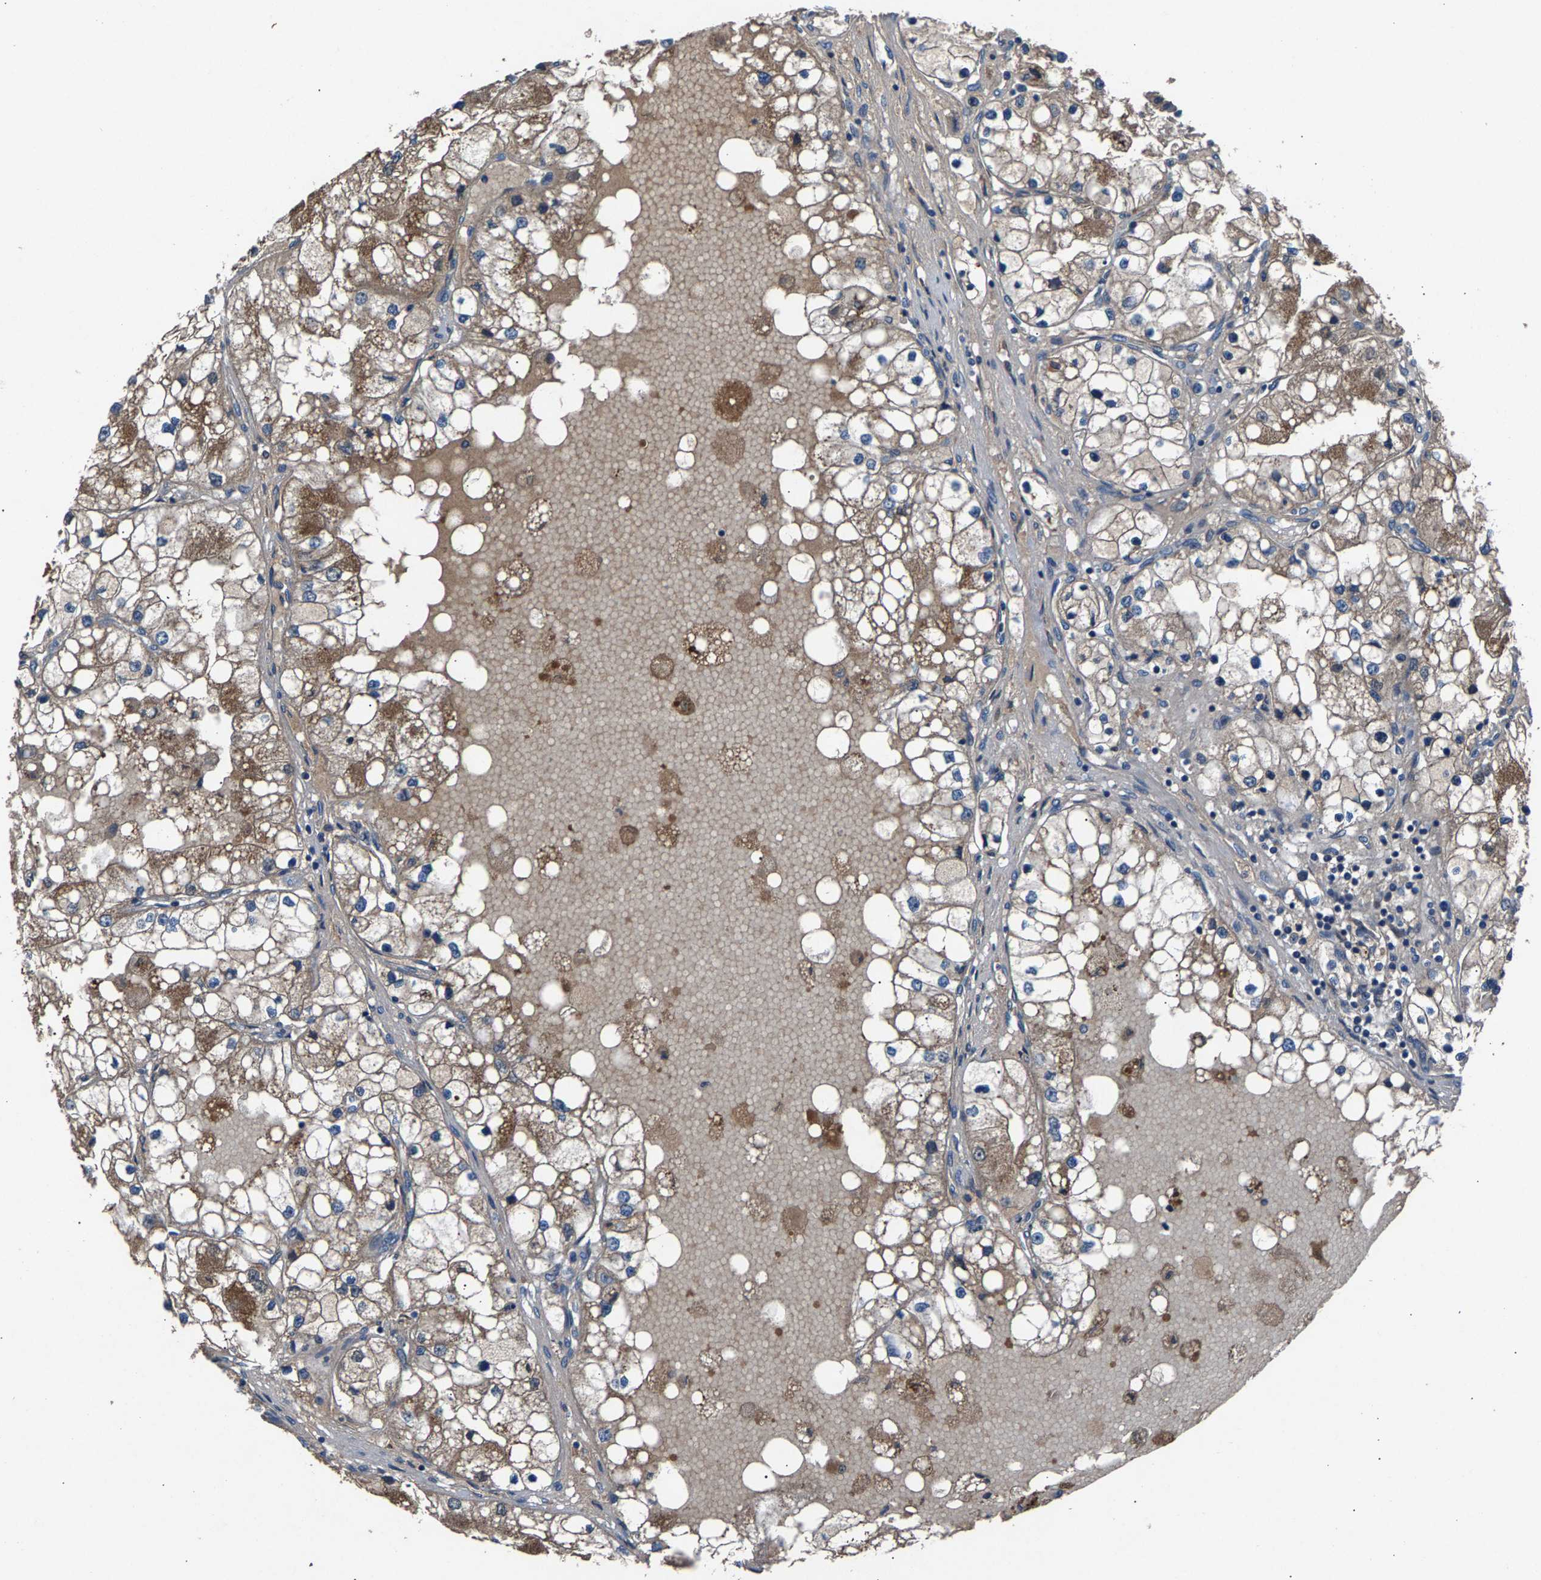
{"staining": {"intensity": "moderate", "quantity": ">75%", "location": "cytoplasmic/membranous"}, "tissue": "renal cancer", "cell_type": "Tumor cells", "image_type": "cancer", "snomed": [{"axis": "morphology", "description": "Adenocarcinoma, NOS"}, {"axis": "topography", "description": "Kidney"}], "caption": "This histopathology image demonstrates adenocarcinoma (renal) stained with immunohistochemistry to label a protein in brown. The cytoplasmic/membranous of tumor cells show moderate positivity for the protein. Nuclei are counter-stained blue.", "gene": "PRXL2C", "patient": {"sex": "male", "age": 68}}